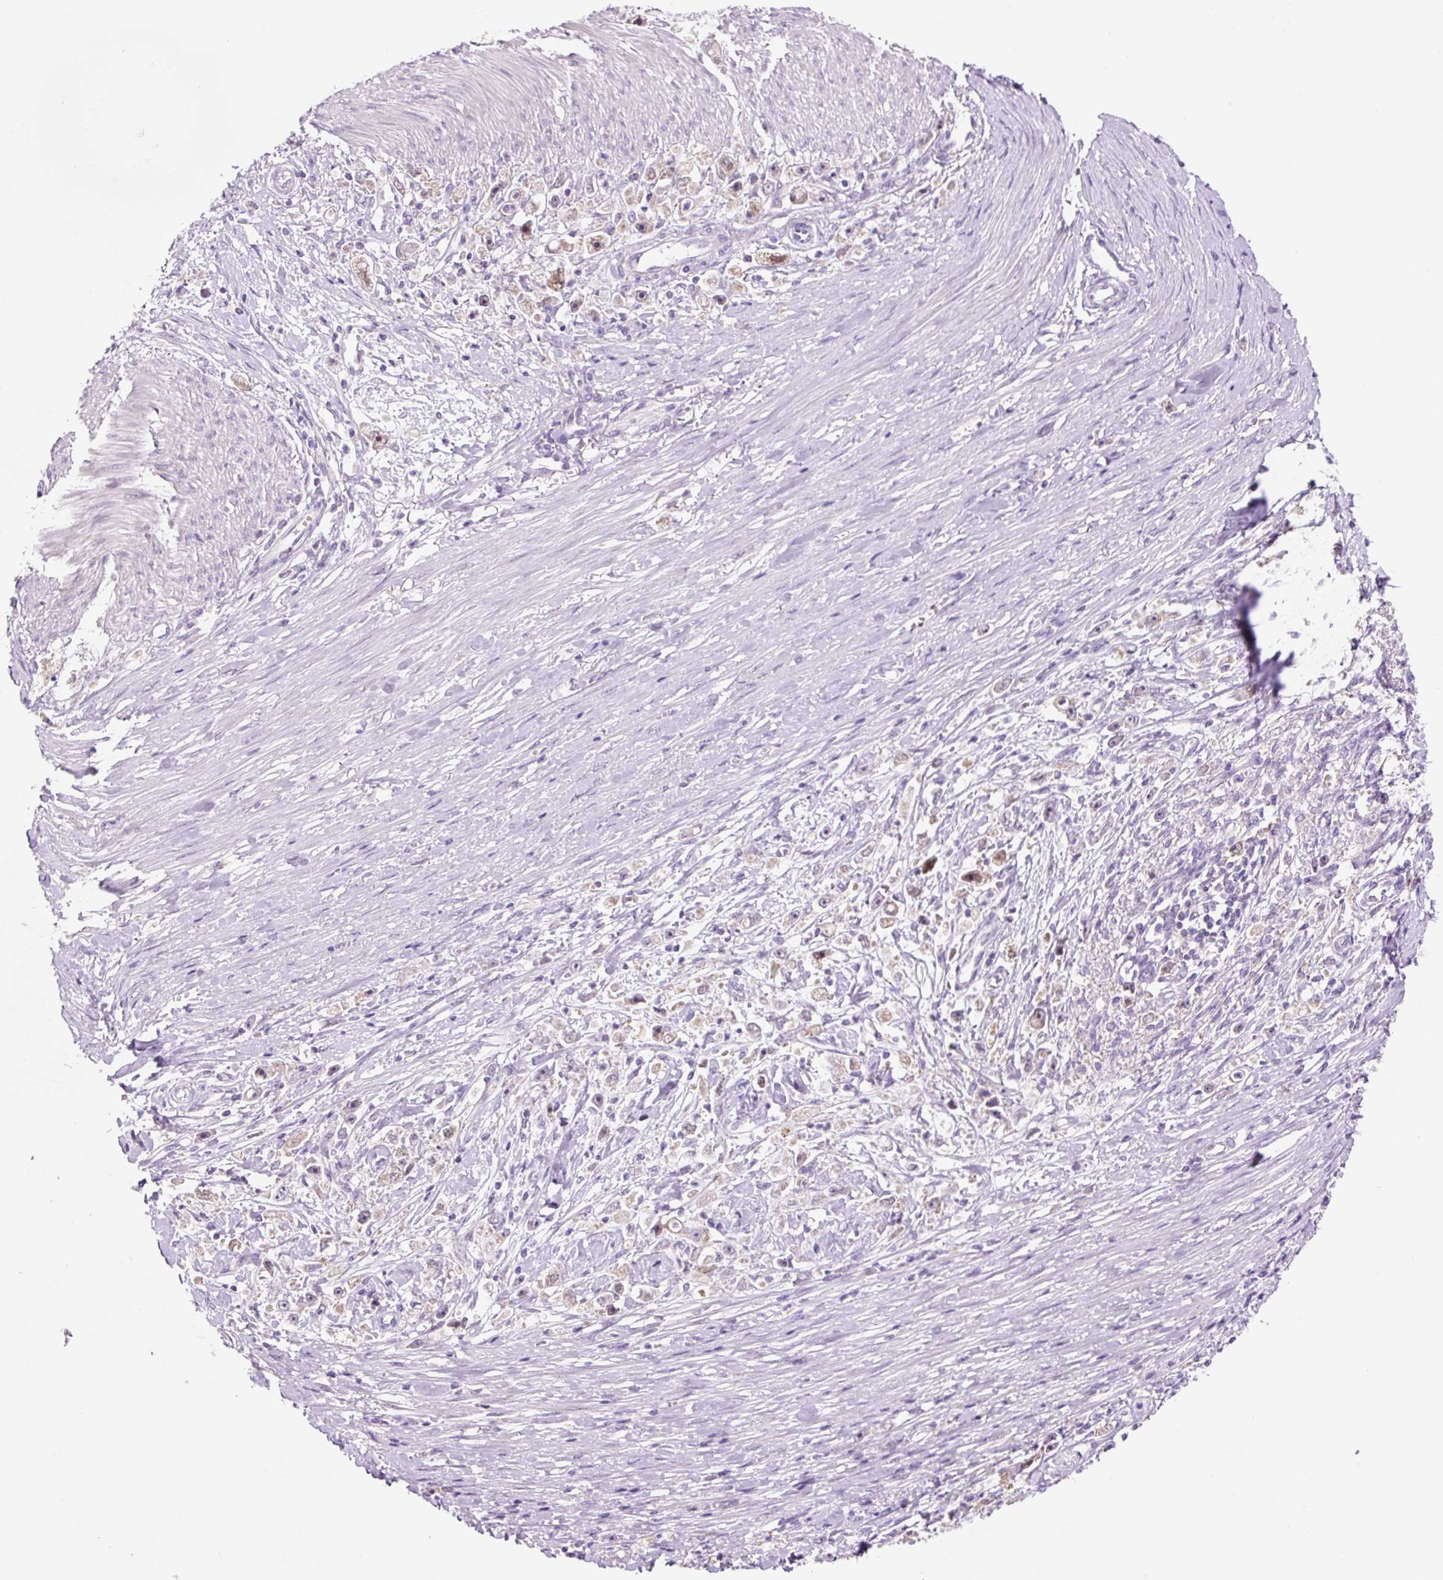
{"staining": {"intensity": "weak", "quantity": "<25%", "location": "cytoplasmic/membranous"}, "tissue": "stomach cancer", "cell_type": "Tumor cells", "image_type": "cancer", "snomed": [{"axis": "morphology", "description": "Adenocarcinoma, NOS"}, {"axis": "topography", "description": "Stomach"}], "caption": "The image exhibits no staining of tumor cells in stomach adenocarcinoma.", "gene": "PCK2", "patient": {"sex": "female", "age": 59}}